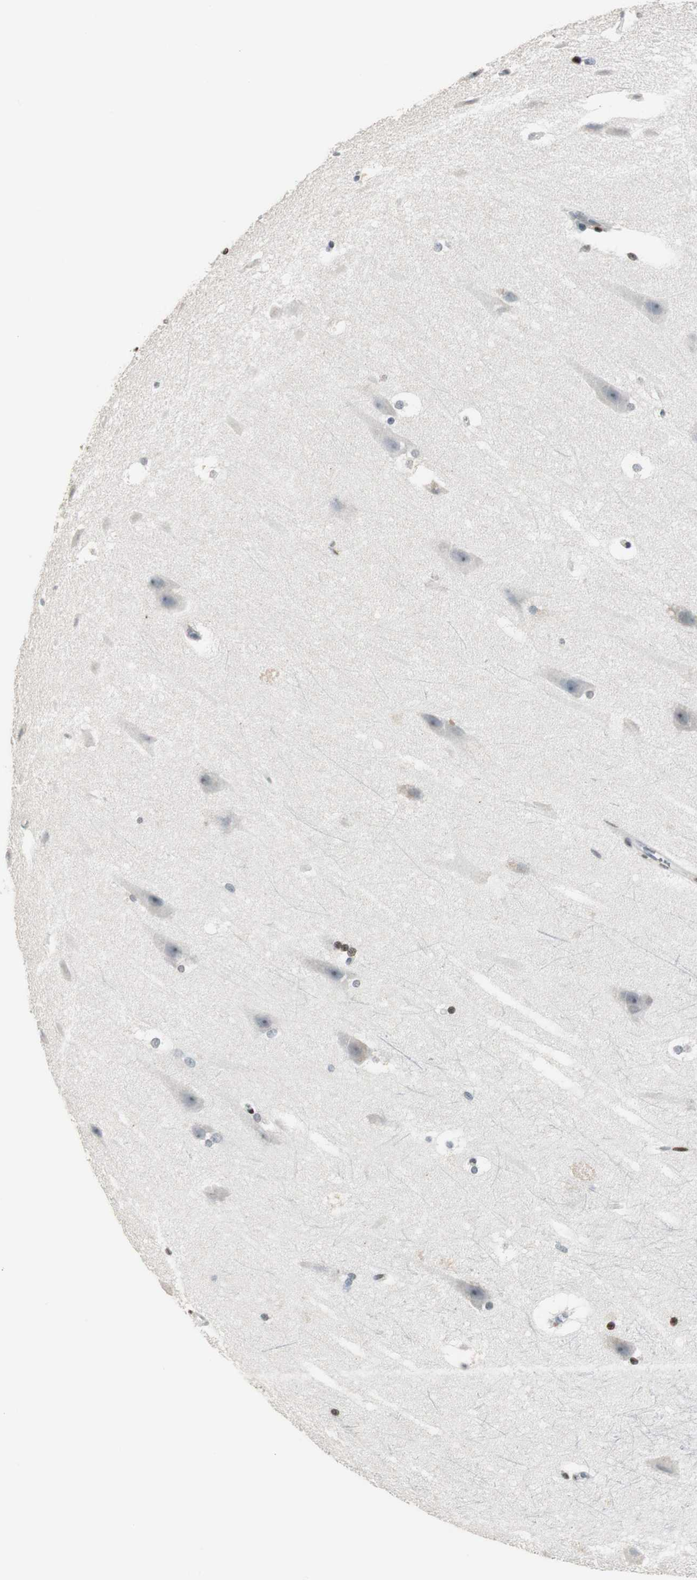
{"staining": {"intensity": "strong", "quantity": "25%-75%", "location": "nuclear"}, "tissue": "hippocampus", "cell_type": "Glial cells", "image_type": "normal", "snomed": [{"axis": "morphology", "description": "Normal tissue, NOS"}, {"axis": "topography", "description": "Hippocampus"}], "caption": "Strong nuclear protein positivity is present in about 25%-75% of glial cells in hippocampus.", "gene": "PAXIP1", "patient": {"sex": "female", "age": 19}}